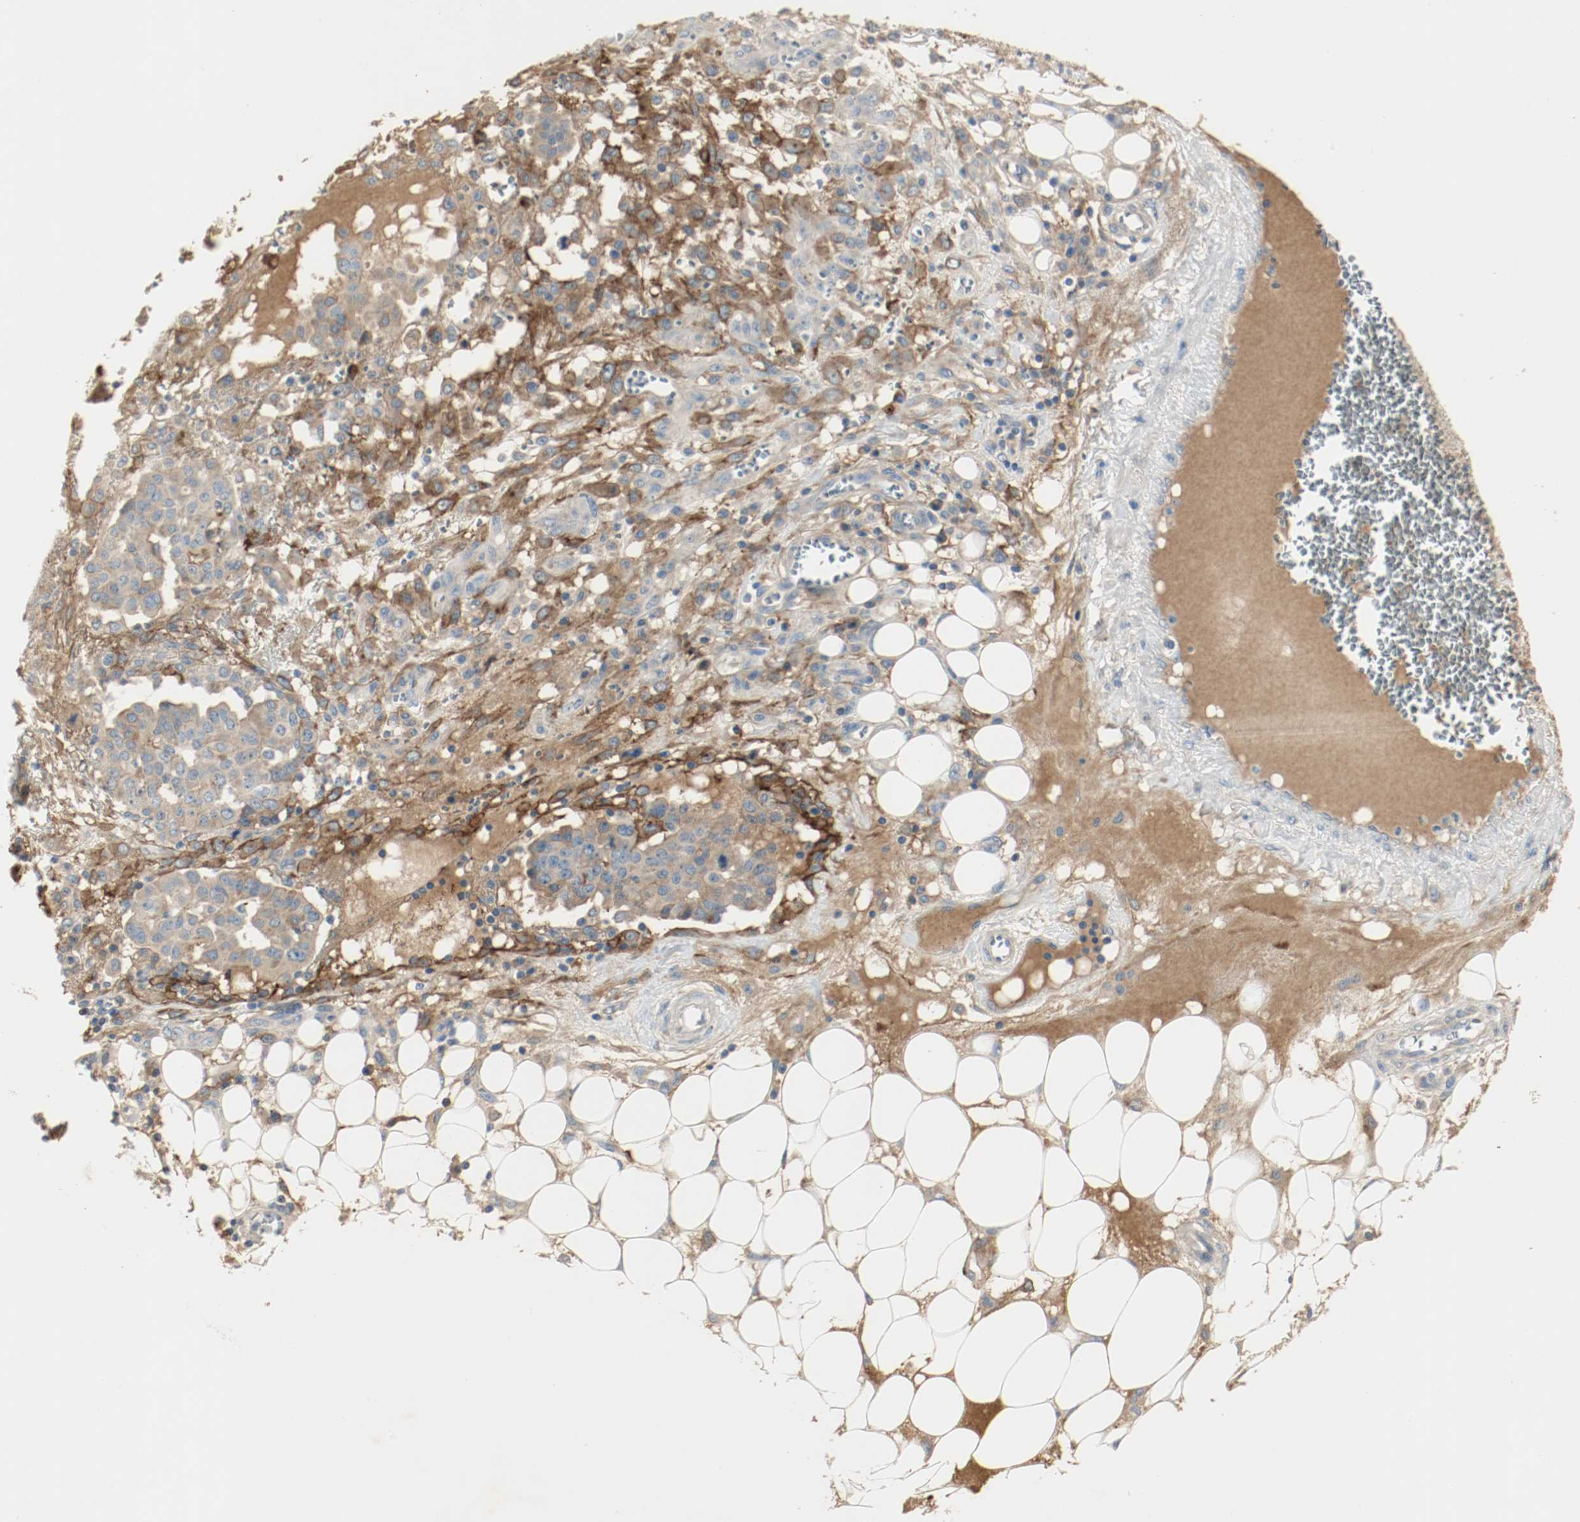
{"staining": {"intensity": "weak", "quantity": ">75%", "location": "cytoplasmic/membranous"}, "tissue": "ovarian cancer", "cell_type": "Tumor cells", "image_type": "cancer", "snomed": [{"axis": "morphology", "description": "Cystadenocarcinoma, serous, NOS"}, {"axis": "topography", "description": "Soft tissue"}, {"axis": "topography", "description": "Ovary"}], "caption": "This histopathology image displays serous cystadenocarcinoma (ovarian) stained with IHC to label a protein in brown. The cytoplasmic/membranous of tumor cells show weak positivity for the protein. Nuclei are counter-stained blue.", "gene": "MELTF", "patient": {"sex": "female", "age": 57}}